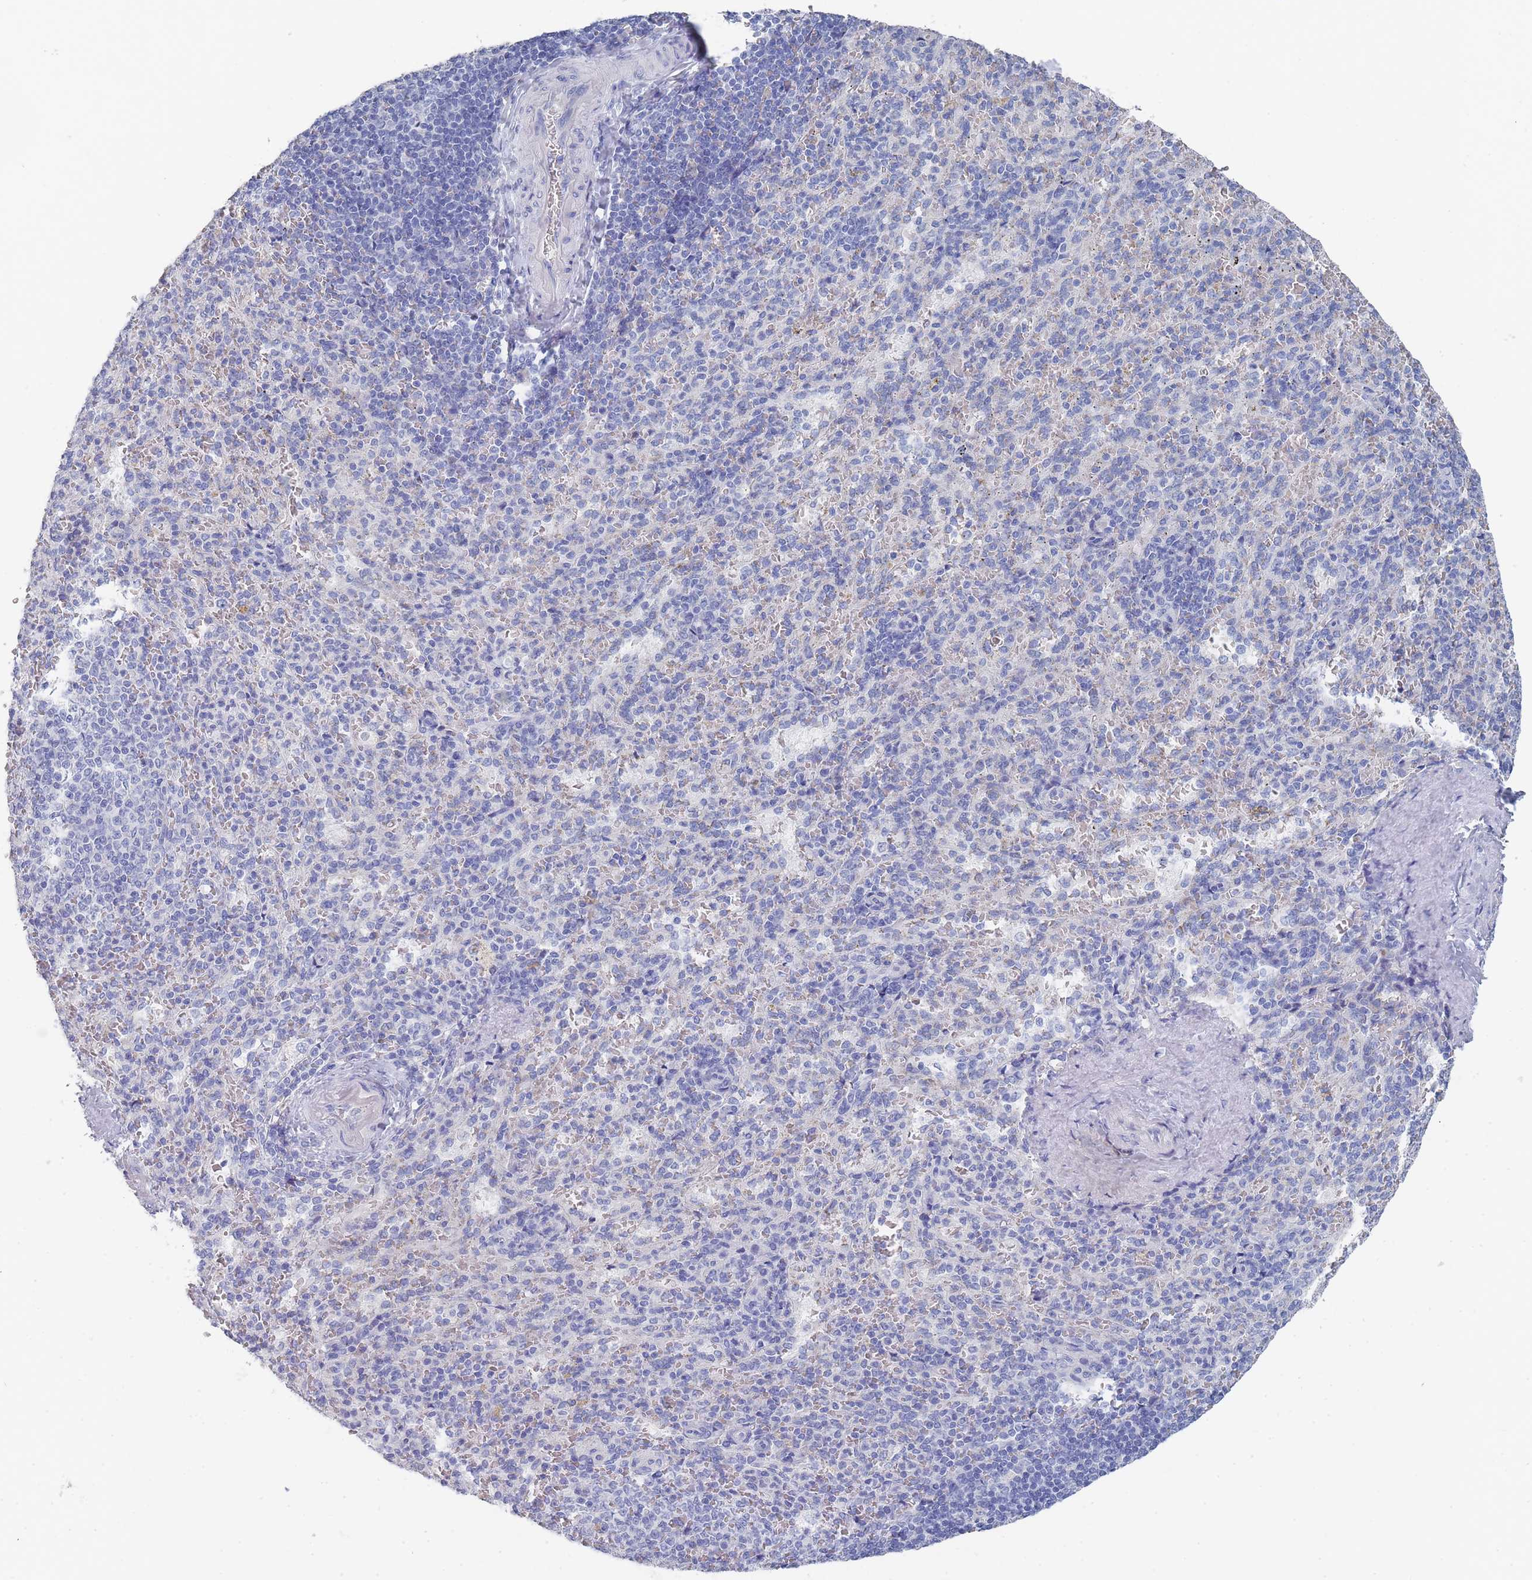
{"staining": {"intensity": "negative", "quantity": "none", "location": "none"}, "tissue": "spleen", "cell_type": "Cells in red pulp", "image_type": "normal", "snomed": [{"axis": "morphology", "description": "Normal tissue, NOS"}, {"axis": "topography", "description": "Spleen"}], "caption": "Immunohistochemistry (IHC) photomicrograph of normal human spleen stained for a protein (brown), which reveals no staining in cells in red pulp.", "gene": "ACAD11", "patient": {"sex": "female", "age": 21}}